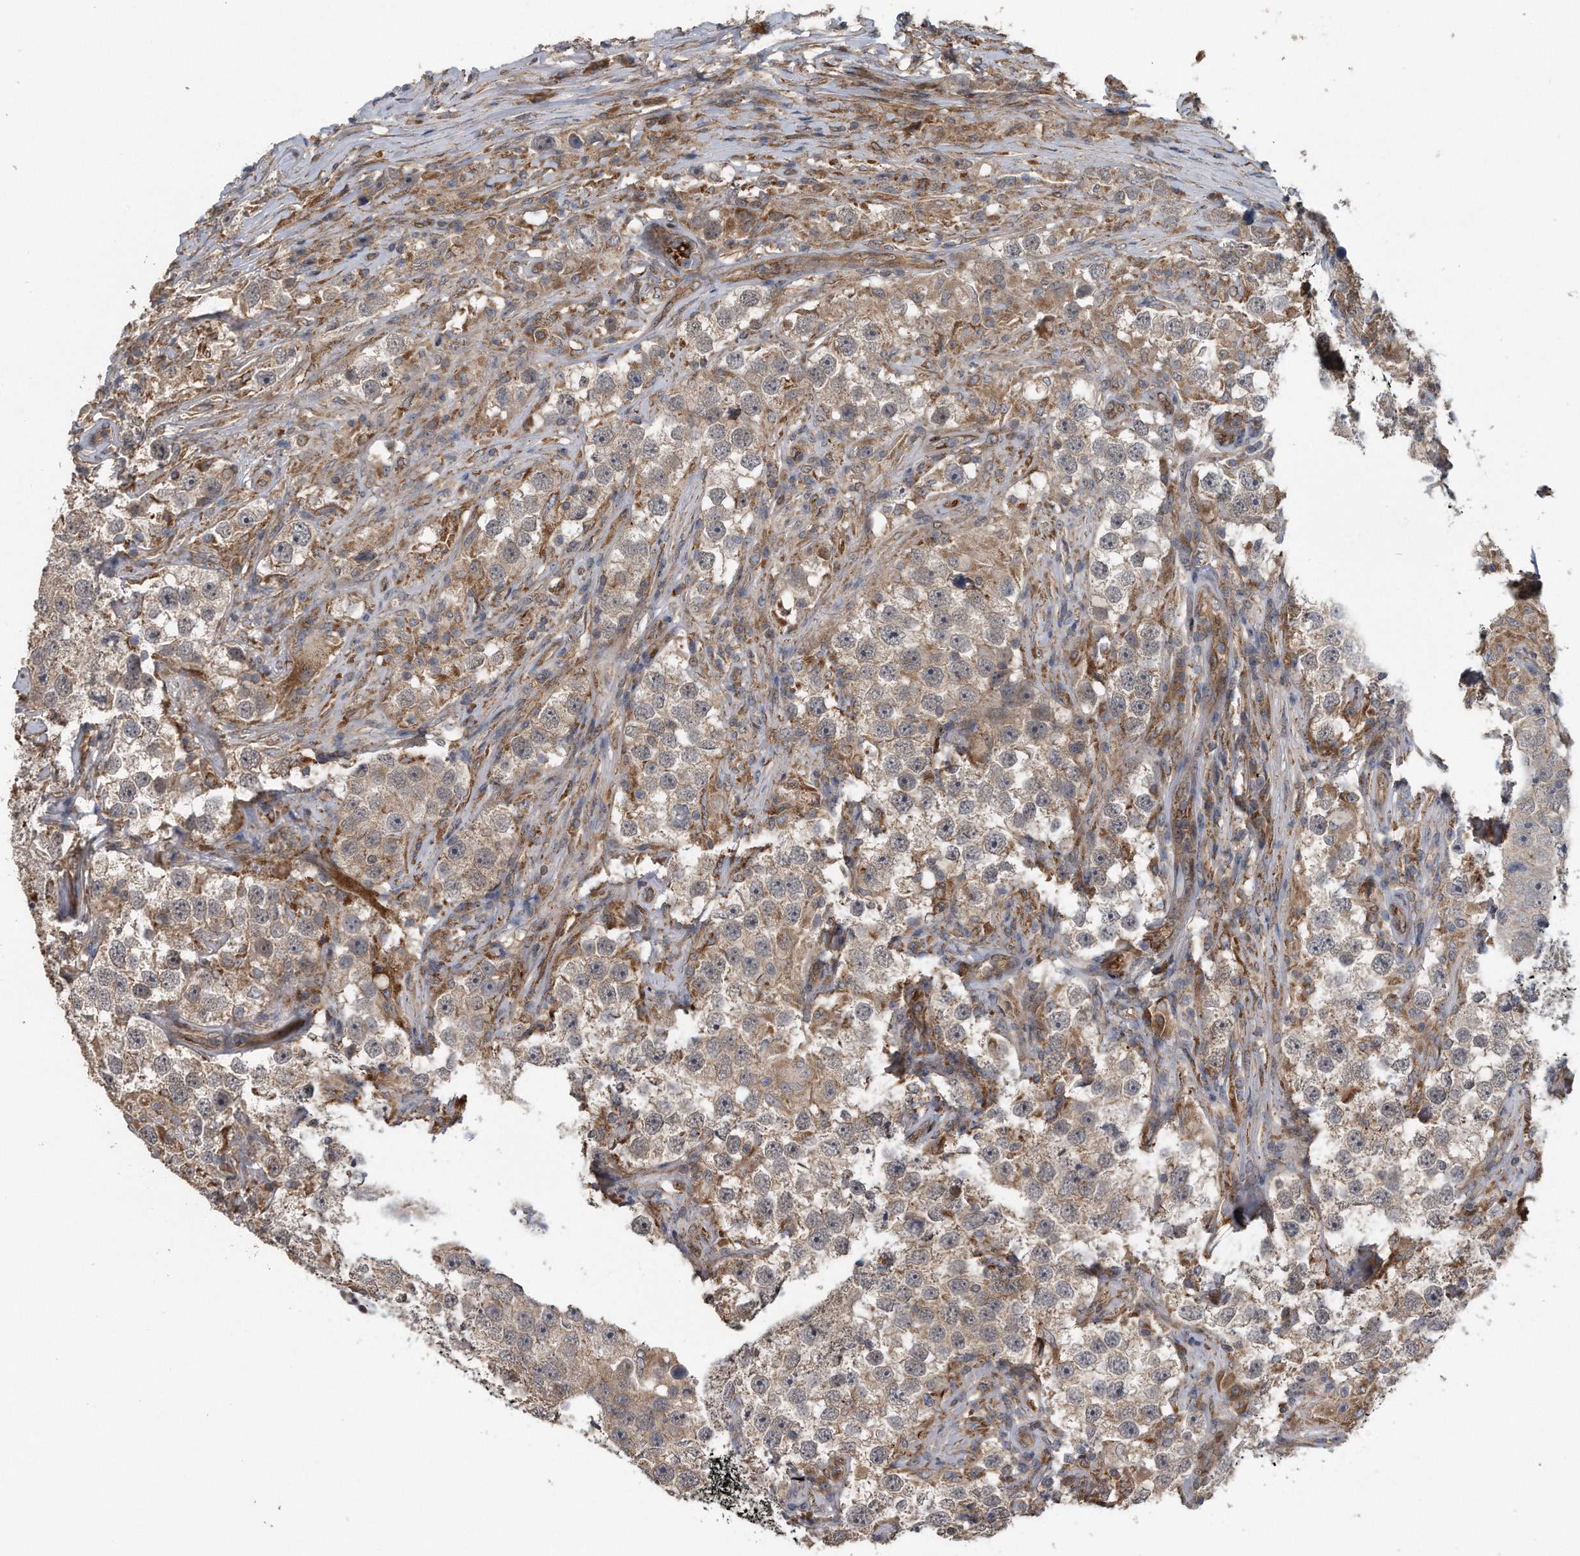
{"staining": {"intensity": "weak", "quantity": "25%-75%", "location": "cytoplasmic/membranous"}, "tissue": "testis cancer", "cell_type": "Tumor cells", "image_type": "cancer", "snomed": [{"axis": "morphology", "description": "Seminoma, NOS"}, {"axis": "topography", "description": "Testis"}], "caption": "IHC histopathology image of neoplastic tissue: testis seminoma stained using immunohistochemistry demonstrates low levels of weak protein expression localized specifically in the cytoplasmic/membranous of tumor cells, appearing as a cytoplasmic/membranous brown color.", "gene": "ZNF79", "patient": {"sex": "male", "age": 49}}